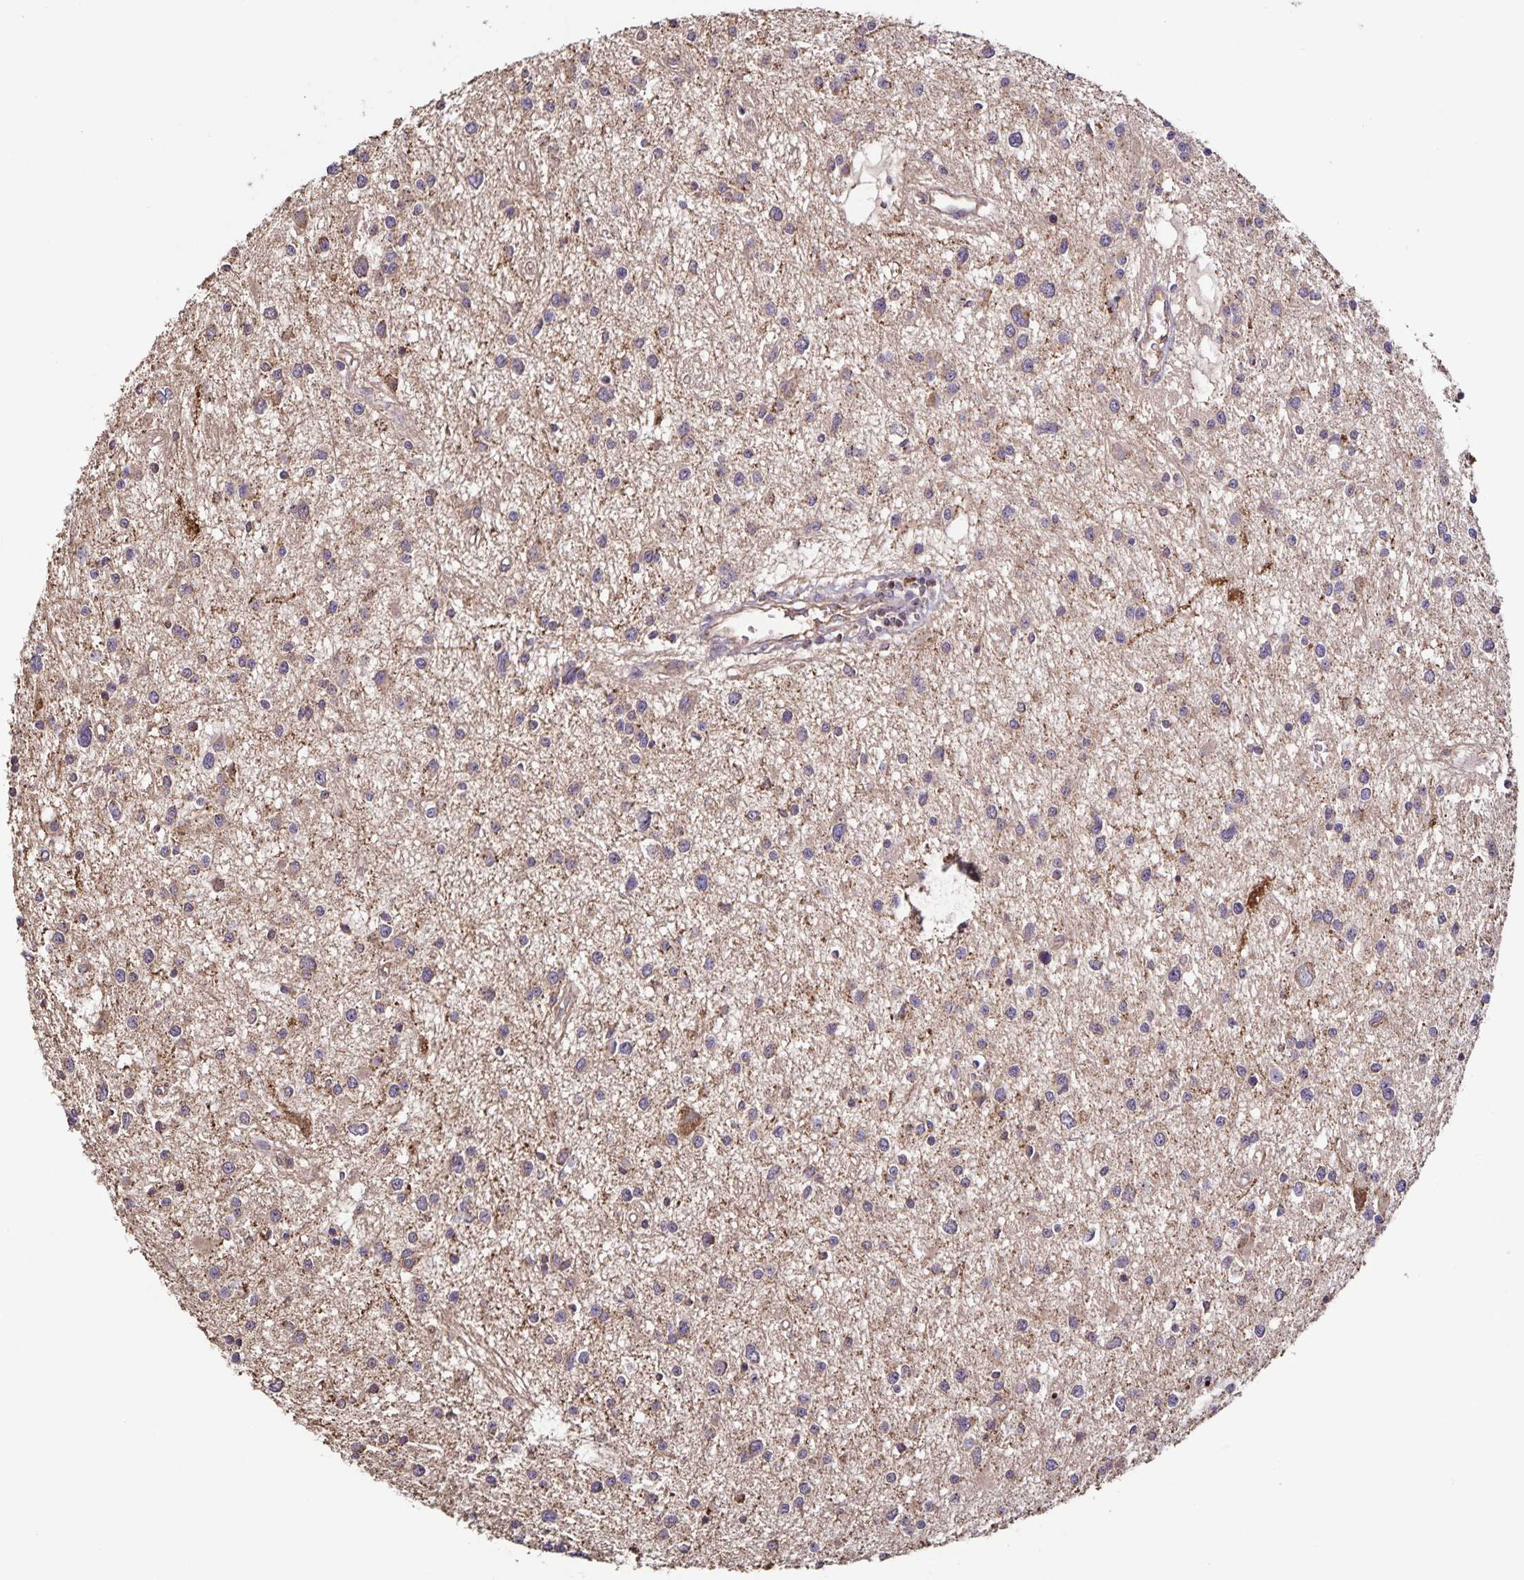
{"staining": {"intensity": "weak", "quantity": "<25%", "location": "cytoplasmic/membranous"}, "tissue": "glioma", "cell_type": "Tumor cells", "image_type": "cancer", "snomed": [{"axis": "morphology", "description": "Glioma, malignant, High grade"}, {"axis": "topography", "description": "Brain"}], "caption": "This is an immunohistochemistry (IHC) image of glioma. There is no staining in tumor cells.", "gene": "MAN1A1", "patient": {"sex": "male", "age": 54}}